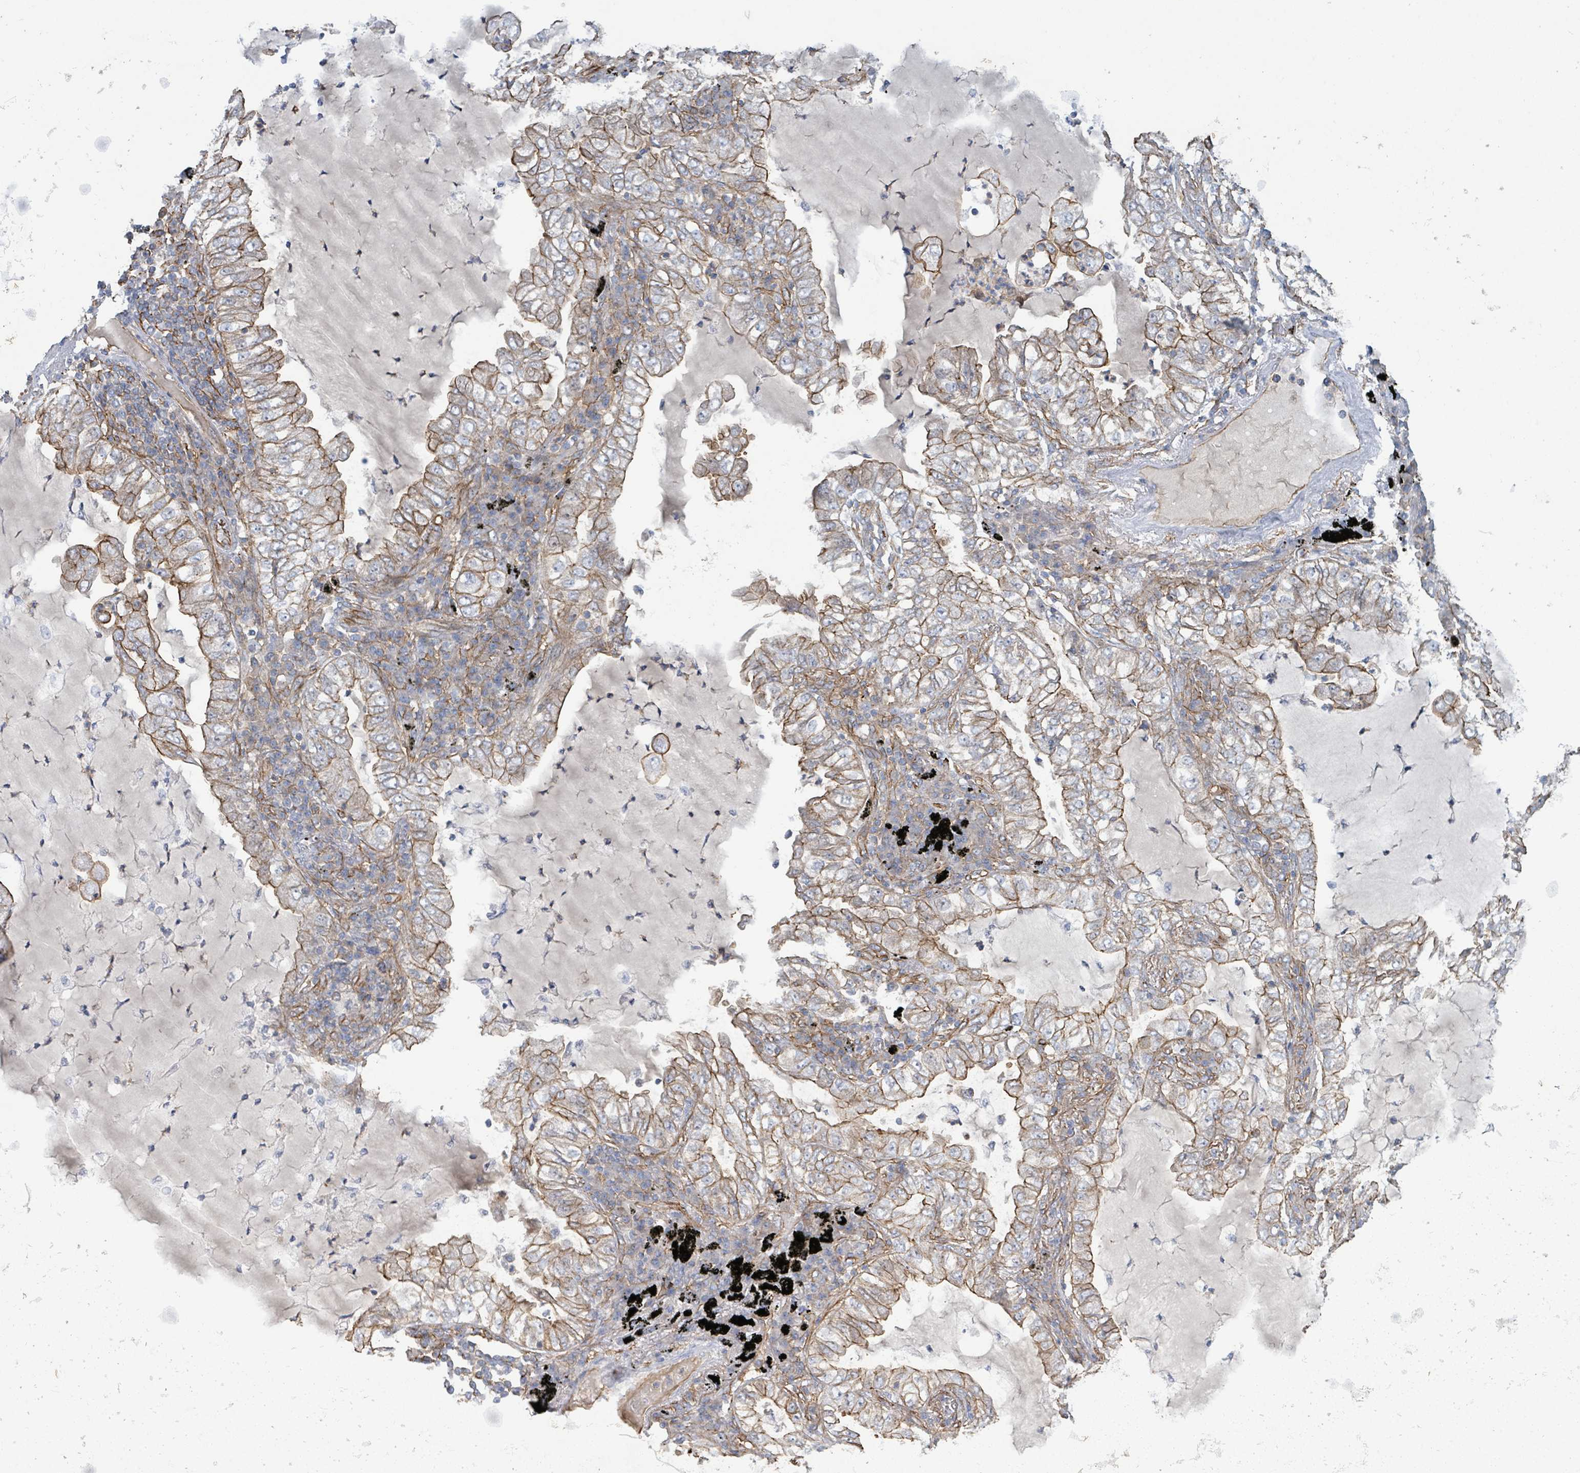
{"staining": {"intensity": "moderate", "quantity": "25%-75%", "location": "cytoplasmic/membranous"}, "tissue": "lung cancer", "cell_type": "Tumor cells", "image_type": "cancer", "snomed": [{"axis": "morphology", "description": "Adenocarcinoma, NOS"}, {"axis": "topography", "description": "Lung"}], "caption": "Immunohistochemistry (IHC) of lung adenocarcinoma reveals medium levels of moderate cytoplasmic/membranous positivity in about 25%-75% of tumor cells. The staining is performed using DAB brown chromogen to label protein expression. The nuclei are counter-stained blue using hematoxylin.", "gene": "LDOC1", "patient": {"sex": "female", "age": 73}}